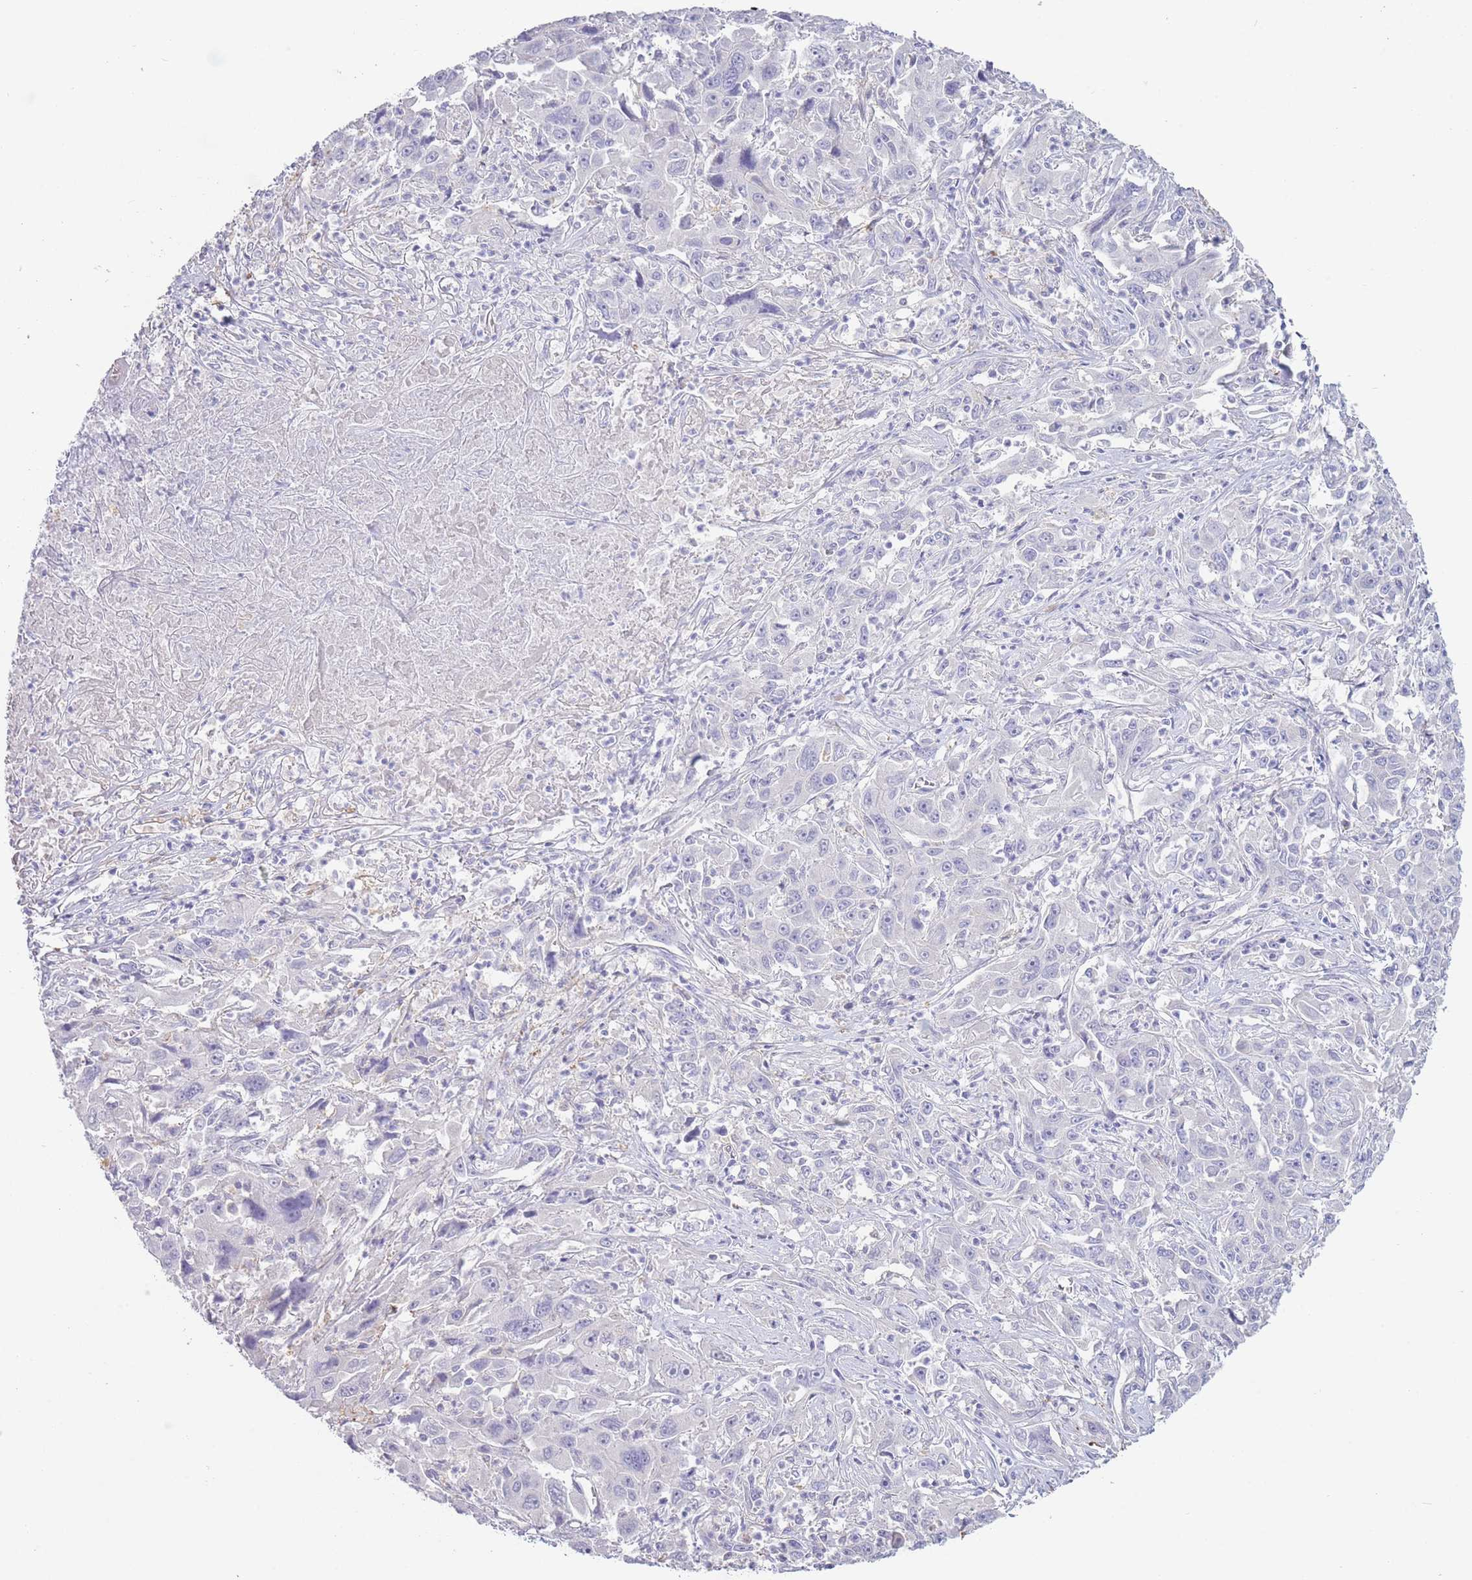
{"staining": {"intensity": "negative", "quantity": "none", "location": "none"}, "tissue": "liver cancer", "cell_type": "Tumor cells", "image_type": "cancer", "snomed": [{"axis": "morphology", "description": "Carcinoma, Hepatocellular, NOS"}, {"axis": "topography", "description": "Liver"}], "caption": "Immunohistochemistry (IHC) of hepatocellular carcinoma (liver) exhibits no staining in tumor cells.", "gene": "CD37", "patient": {"sex": "male", "age": 63}}